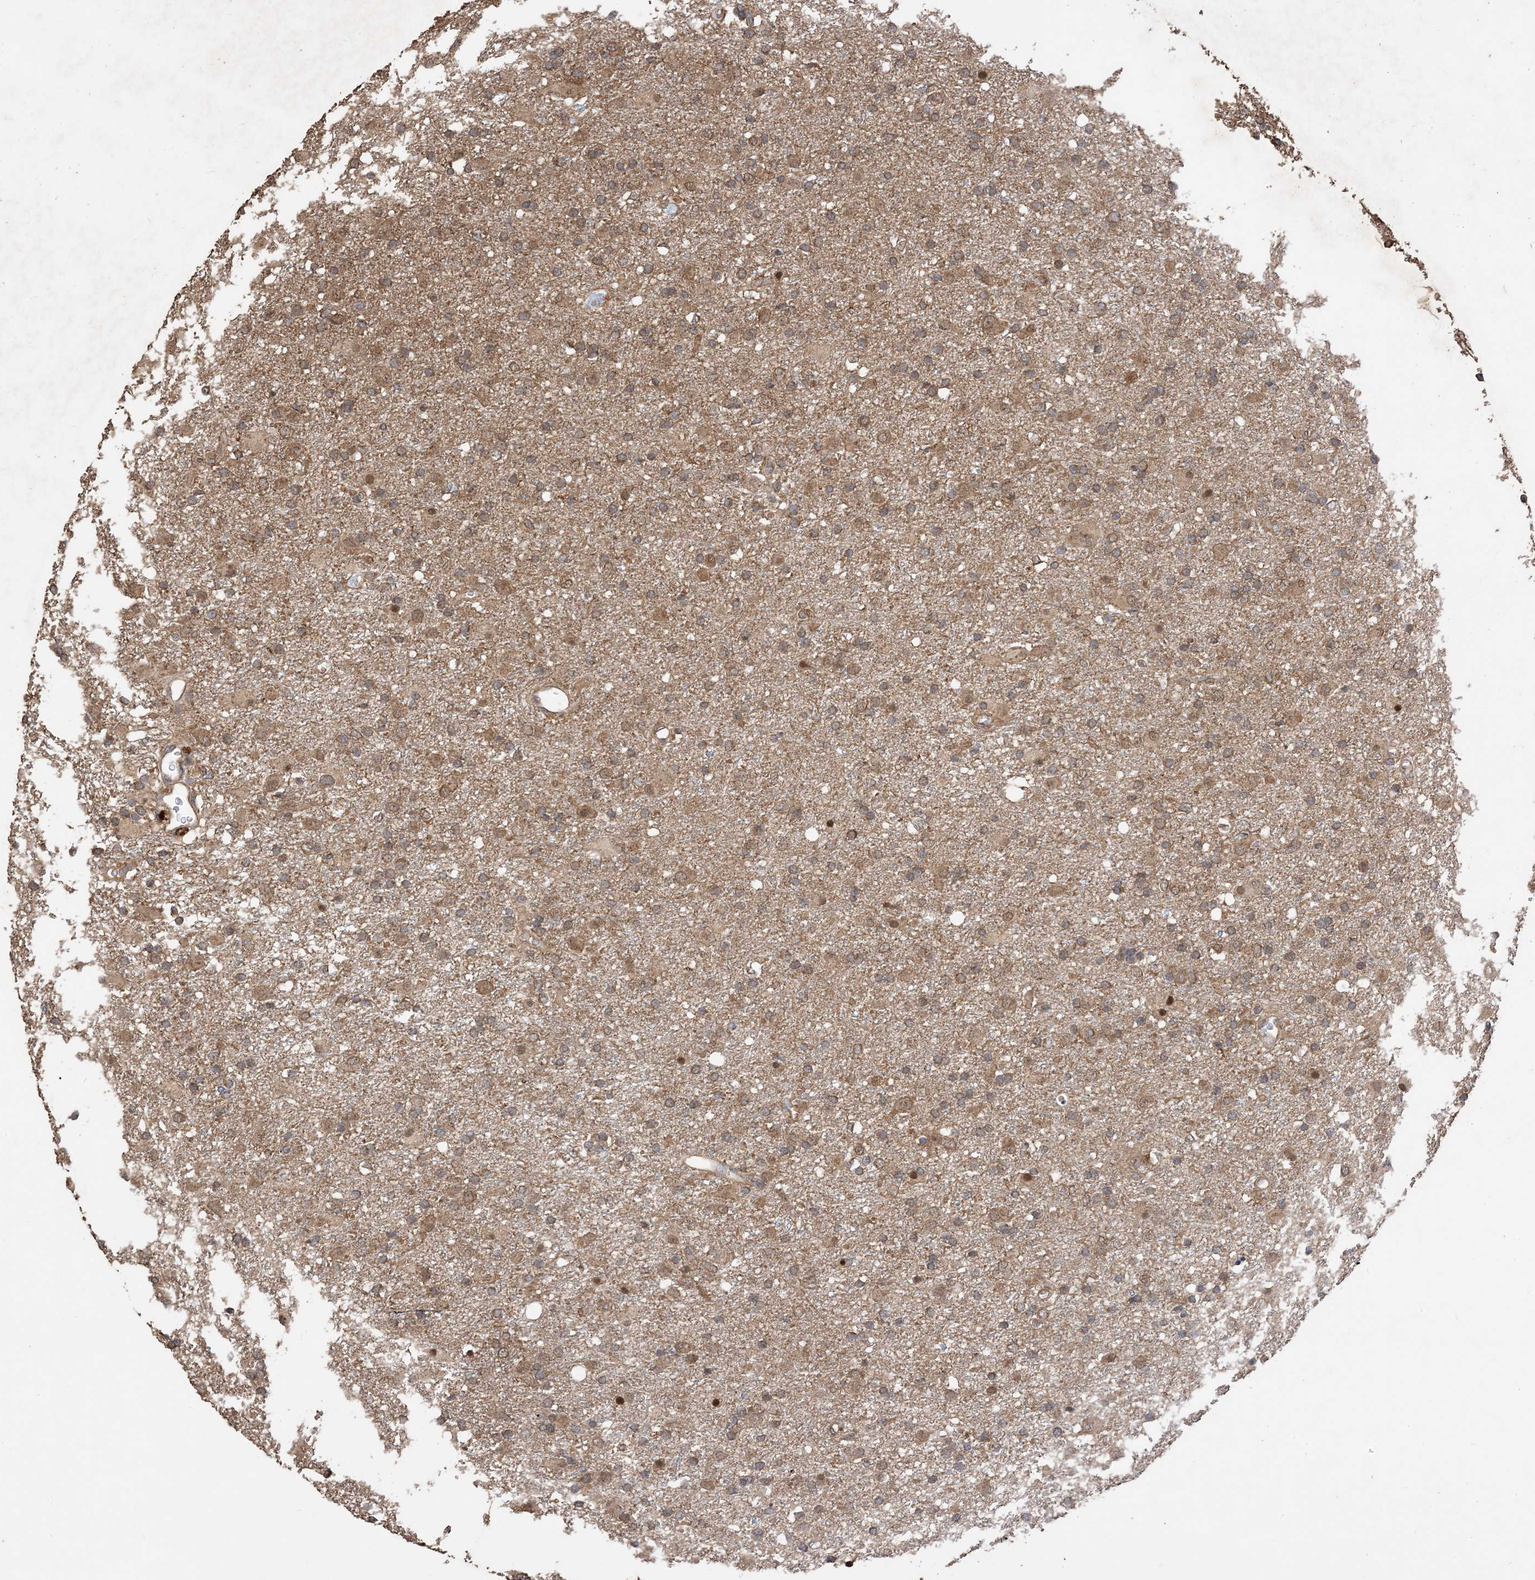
{"staining": {"intensity": "moderate", "quantity": ">75%", "location": "cytoplasmic/membranous"}, "tissue": "glioma", "cell_type": "Tumor cells", "image_type": "cancer", "snomed": [{"axis": "morphology", "description": "Glioma, malignant, Low grade"}, {"axis": "topography", "description": "Brain"}], "caption": "A histopathology image of glioma stained for a protein shows moderate cytoplasmic/membranous brown staining in tumor cells. (DAB (3,3'-diaminobenzidine) = brown stain, brightfield microscopy at high magnification).", "gene": "ZKSCAN5", "patient": {"sex": "male", "age": 65}}